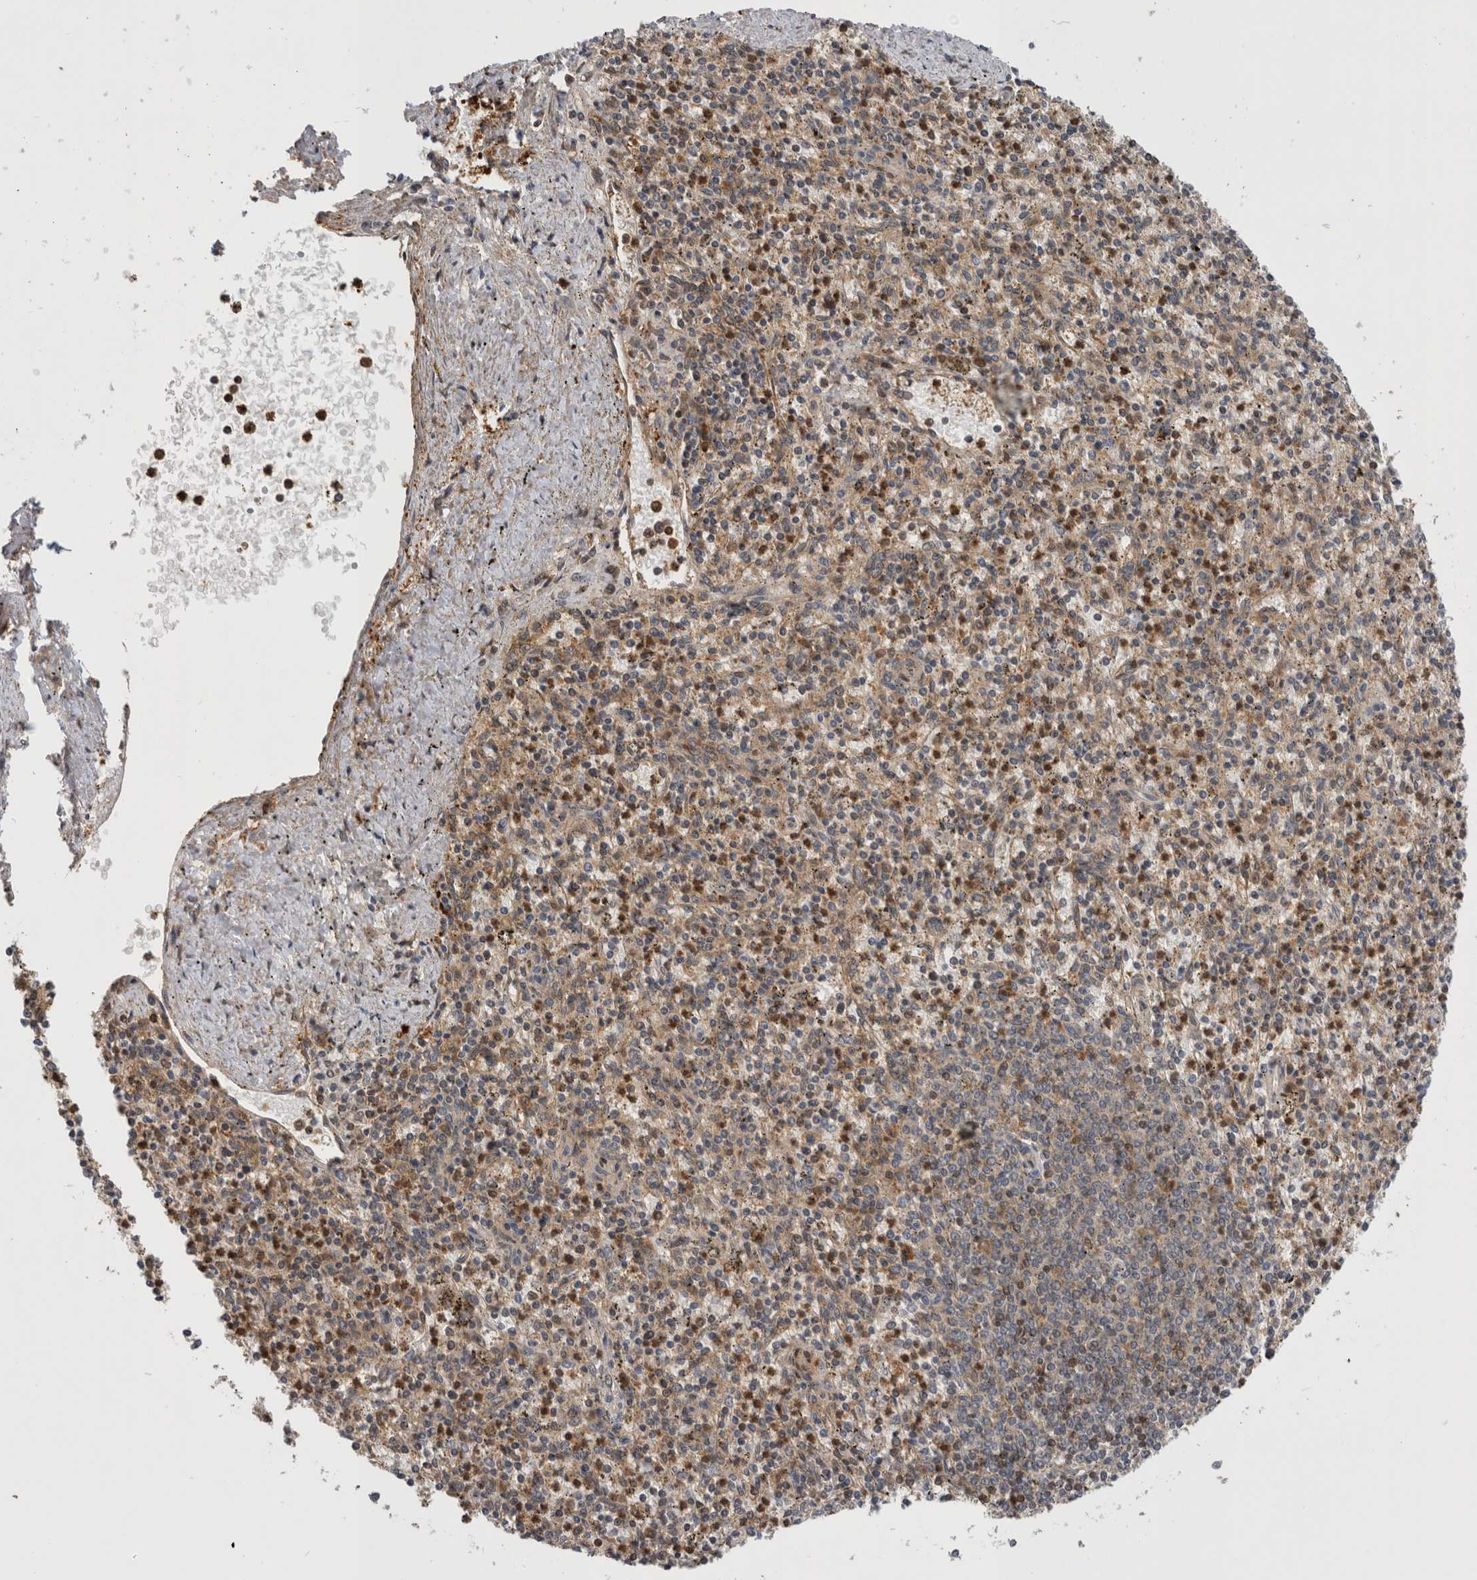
{"staining": {"intensity": "moderate", "quantity": "25%-75%", "location": "cytoplasmic/membranous"}, "tissue": "spleen", "cell_type": "Cells in red pulp", "image_type": "normal", "snomed": [{"axis": "morphology", "description": "Normal tissue, NOS"}, {"axis": "topography", "description": "Spleen"}], "caption": "The image displays a brown stain indicating the presence of a protein in the cytoplasmic/membranous of cells in red pulp in spleen. The staining was performed using DAB, with brown indicating positive protein expression. Nuclei are stained blue with hematoxylin.", "gene": "ASTN2", "patient": {"sex": "male", "age": 72}}